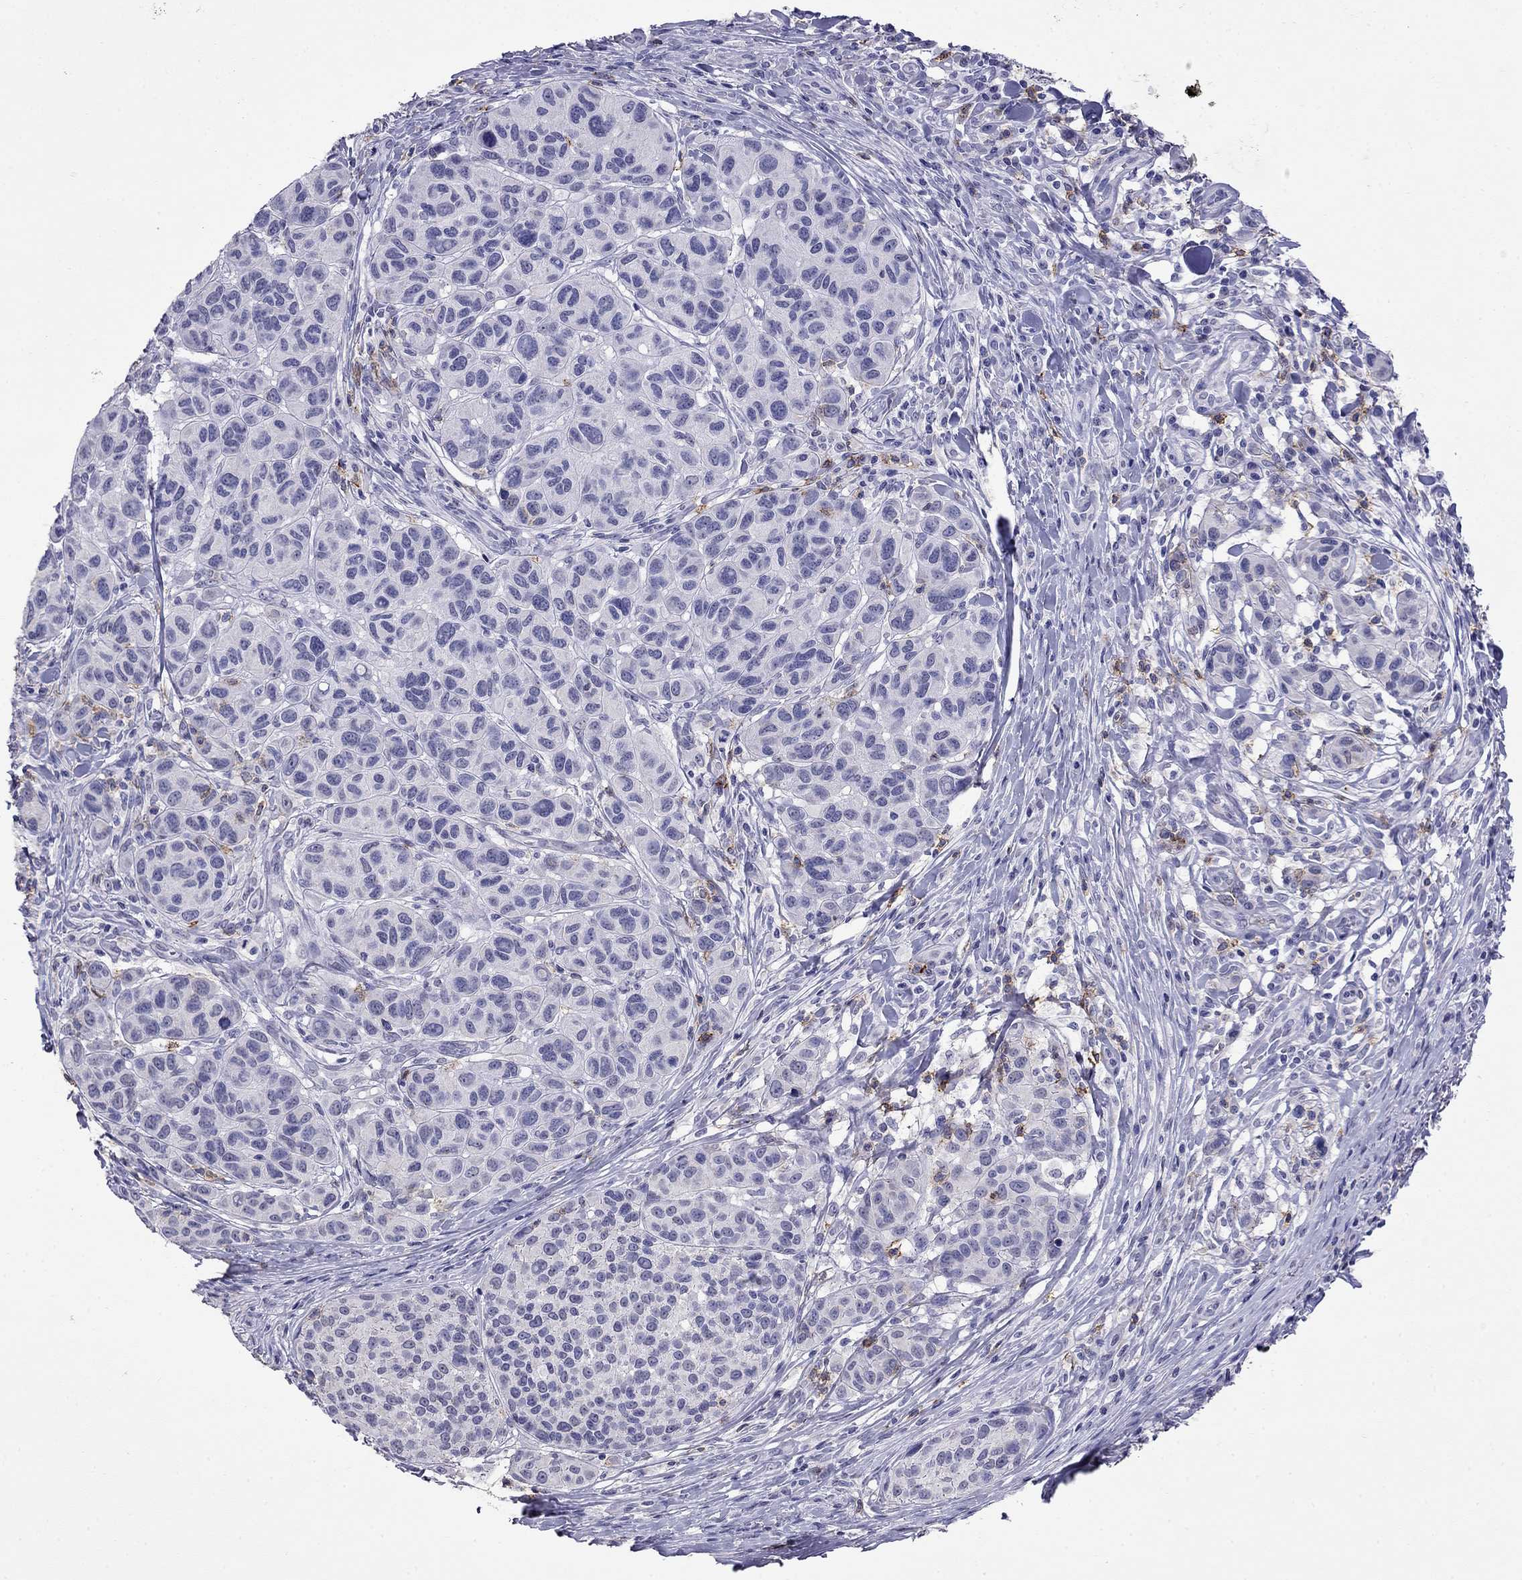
{"staining": {"intensity": "negative", "quantity": "none", "location": "none"}, "tissue": "melanoma", "cell_type": "Tumor cells", "image_type": "cancer", "snomed": [{"axis": "morphology", "description": "Malignant melanoma, NOS"}, {"axis": "topography", "description": "Skin"}], "caption": "Tumor cells show no significant protein expression in melanoma. (DAB IHC with hematoxylin counter stain).", "gene": "CD8B", "patient": {"sex": "male", "age": 79}}